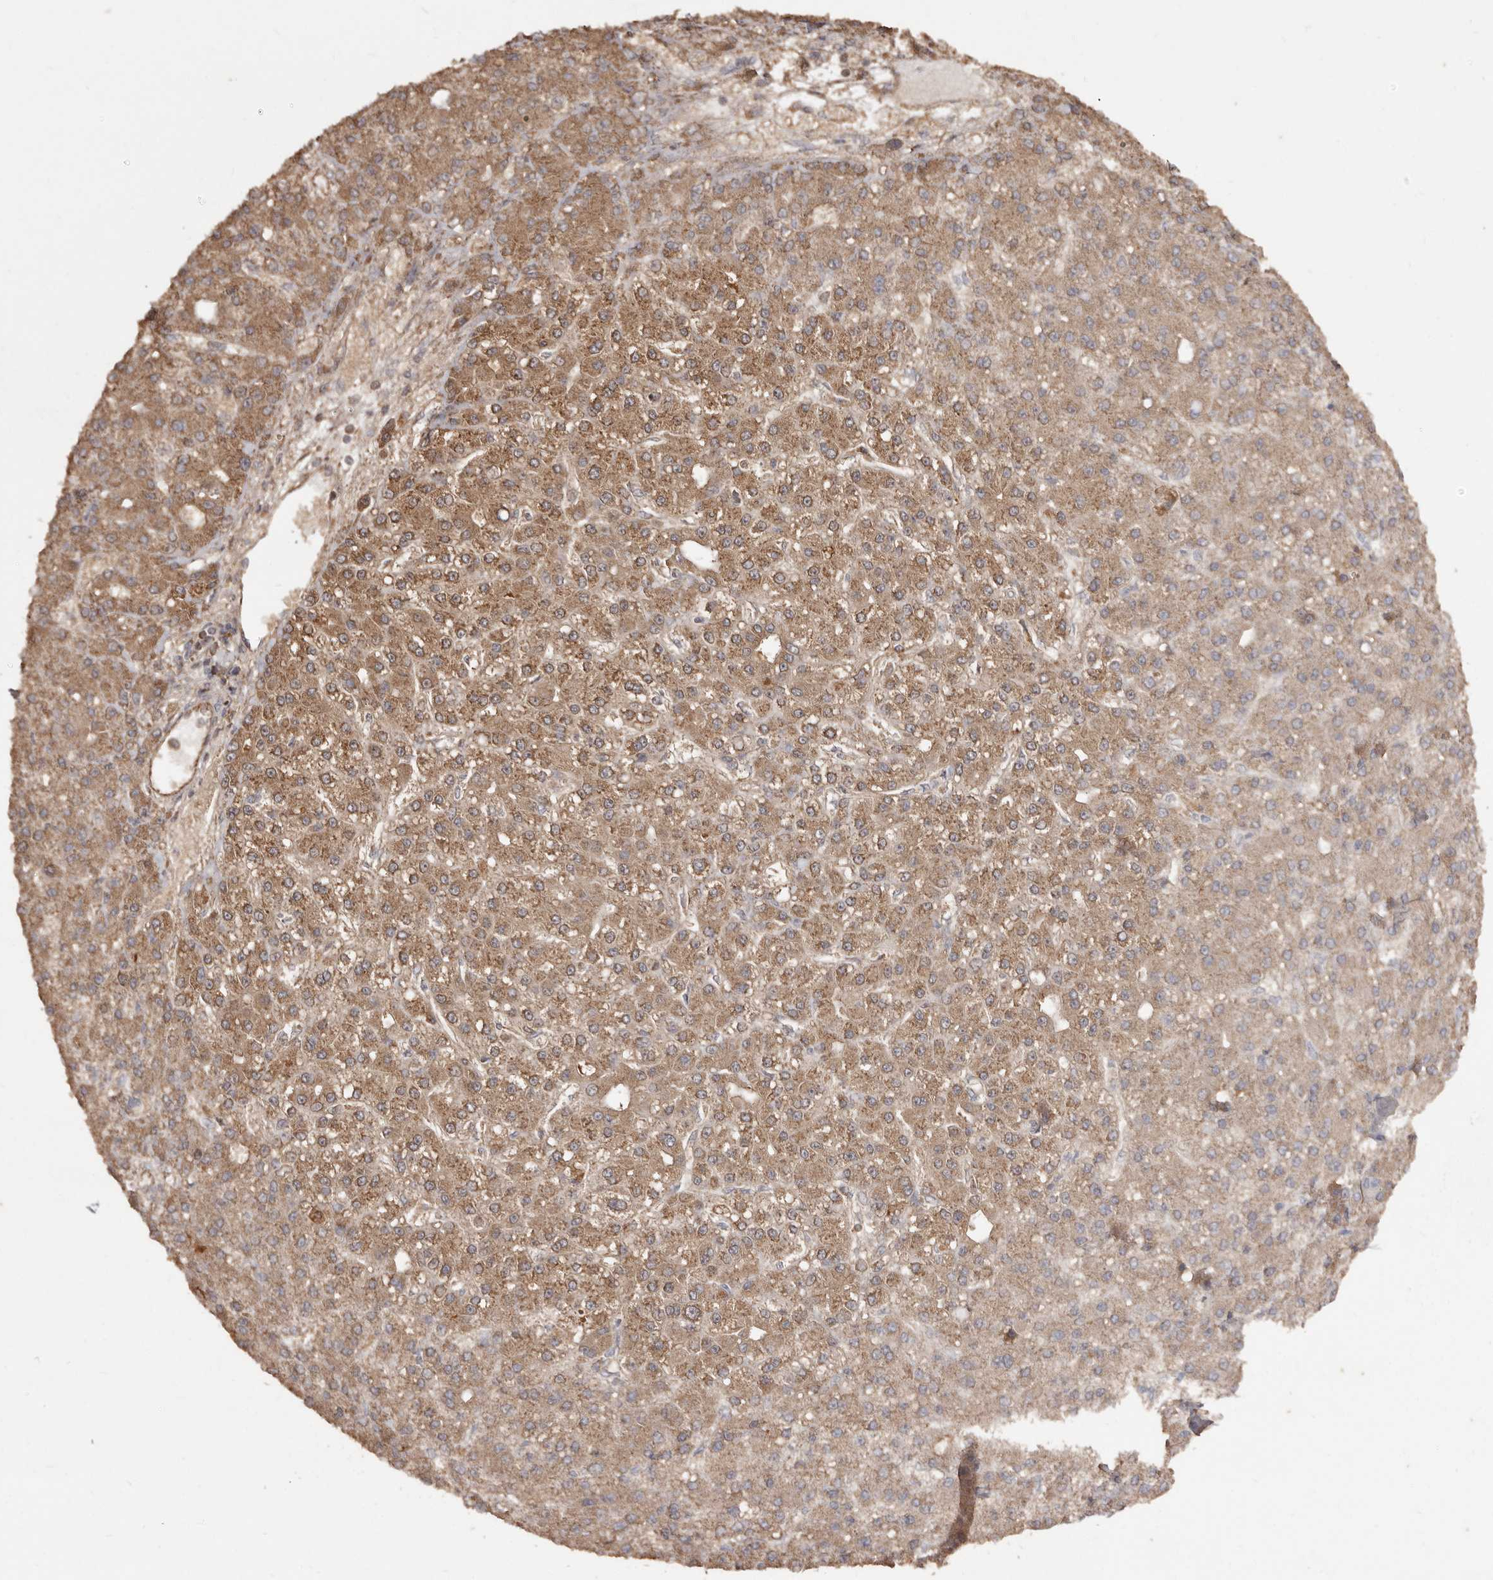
{"staining": {"intensity": "moderate", "quantity": ">75%", "location": "cytoplasmic/membranous"}, "tissue": "liver cancer", "cell_type": "Tumor cells", "image_type": "cancer", "snomed": [{"axis": "morphology", "description": "Carcinoma, Hepatocellular, NOS"}, {"axis": "topography", "description": "Liver"}], "caption": "Moderate cytoplasmic/membranous positivity is identified in about >75% of tumor cells in hepatocellular carcinoma (liver).", "gene": "MACC1", "patient": {"sex": "male", "age": 67}}